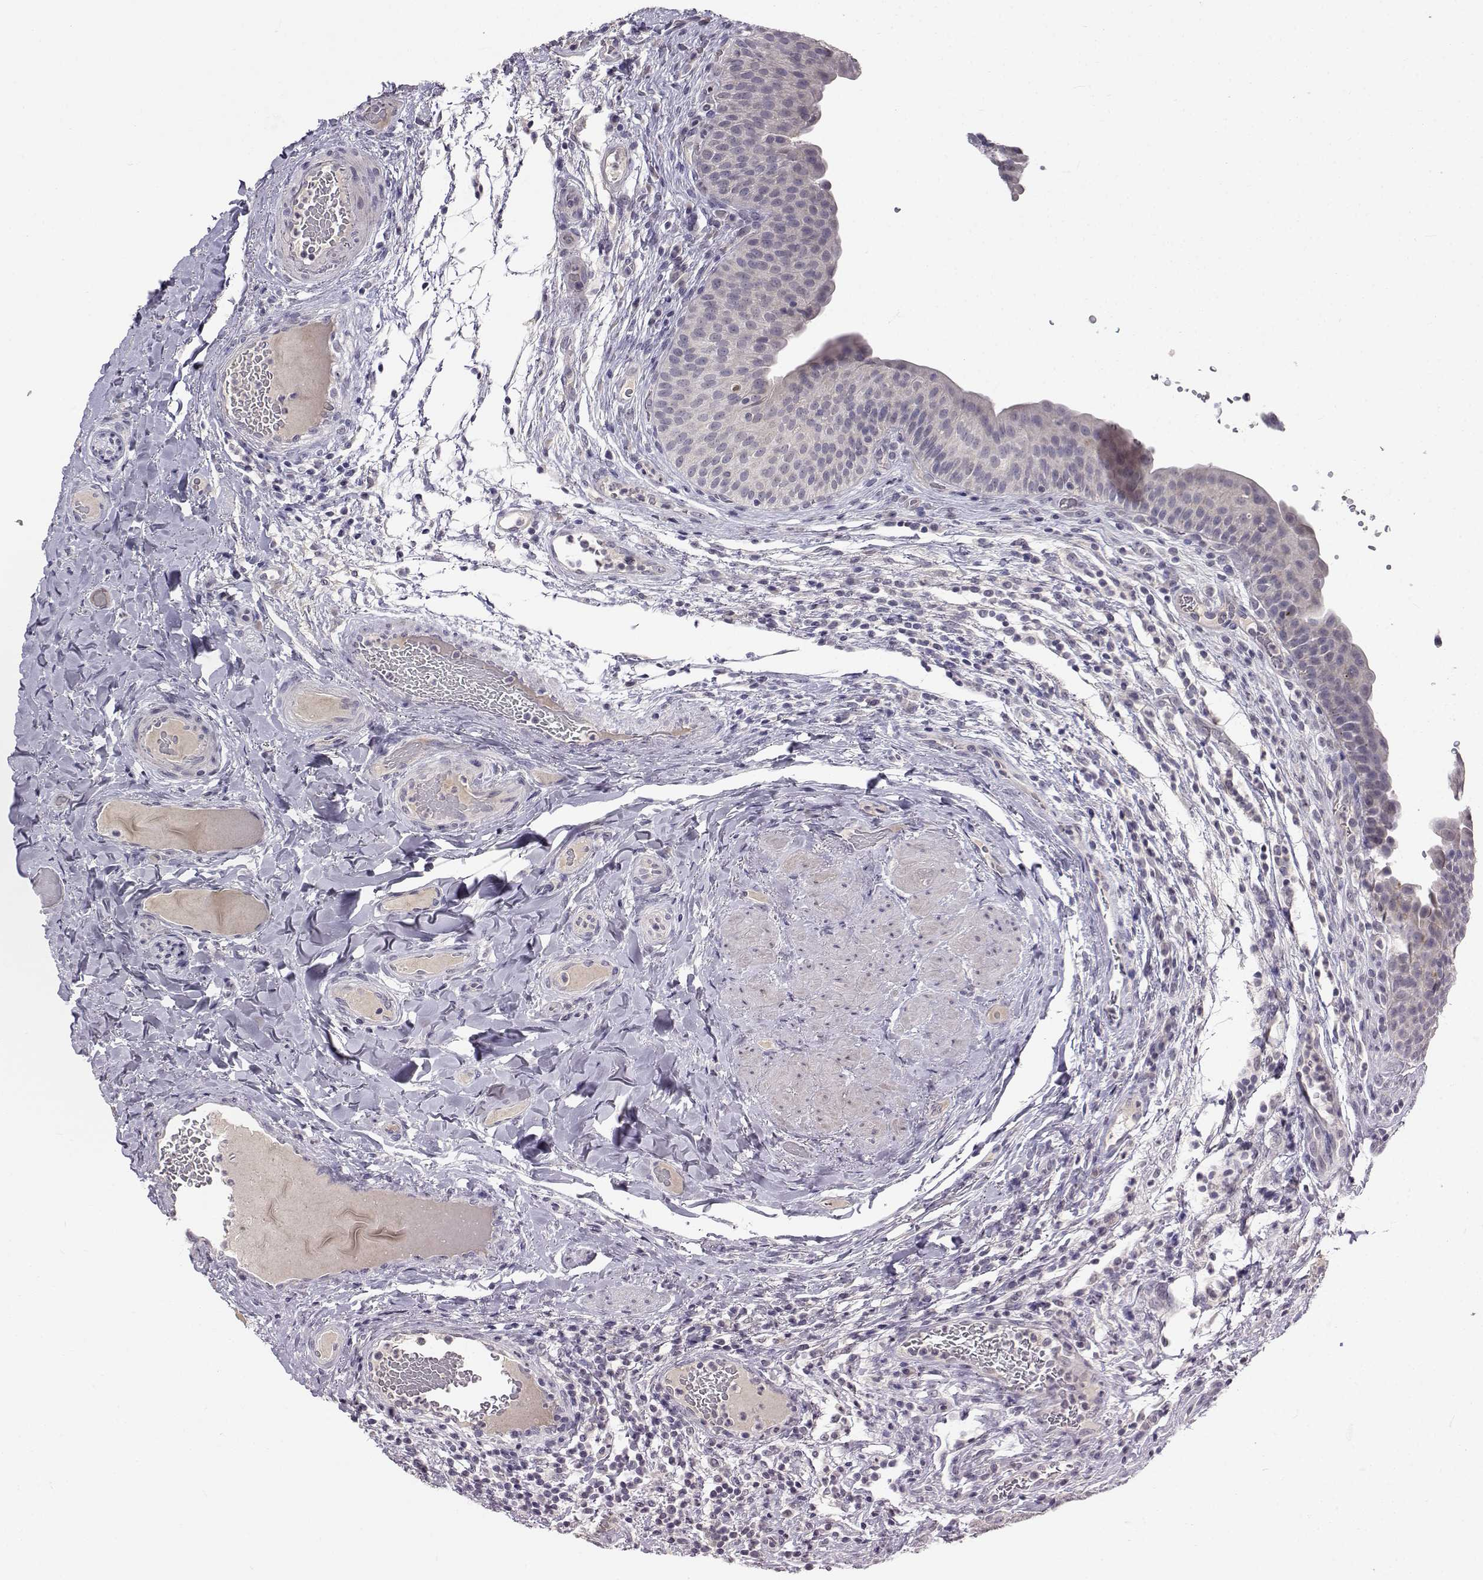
{"staining": {"intensity": "negative", "quantity": "none", "location": "none"}, "tissue": "urinary bladder", "cell_type": "Urothelial cells", "image_type": "normal", "snomed": [{"axis": "morphology", "description": "Normal tissue, NOS"}, {"axis": "topography", "description": "Urinary bladder"}], "caption": "This is an IHC image of benign urinary bladder. There is no expression in urothelial cells.", "gene": "SLC6A3", "patient": {"sex": "male", "age": 66}}